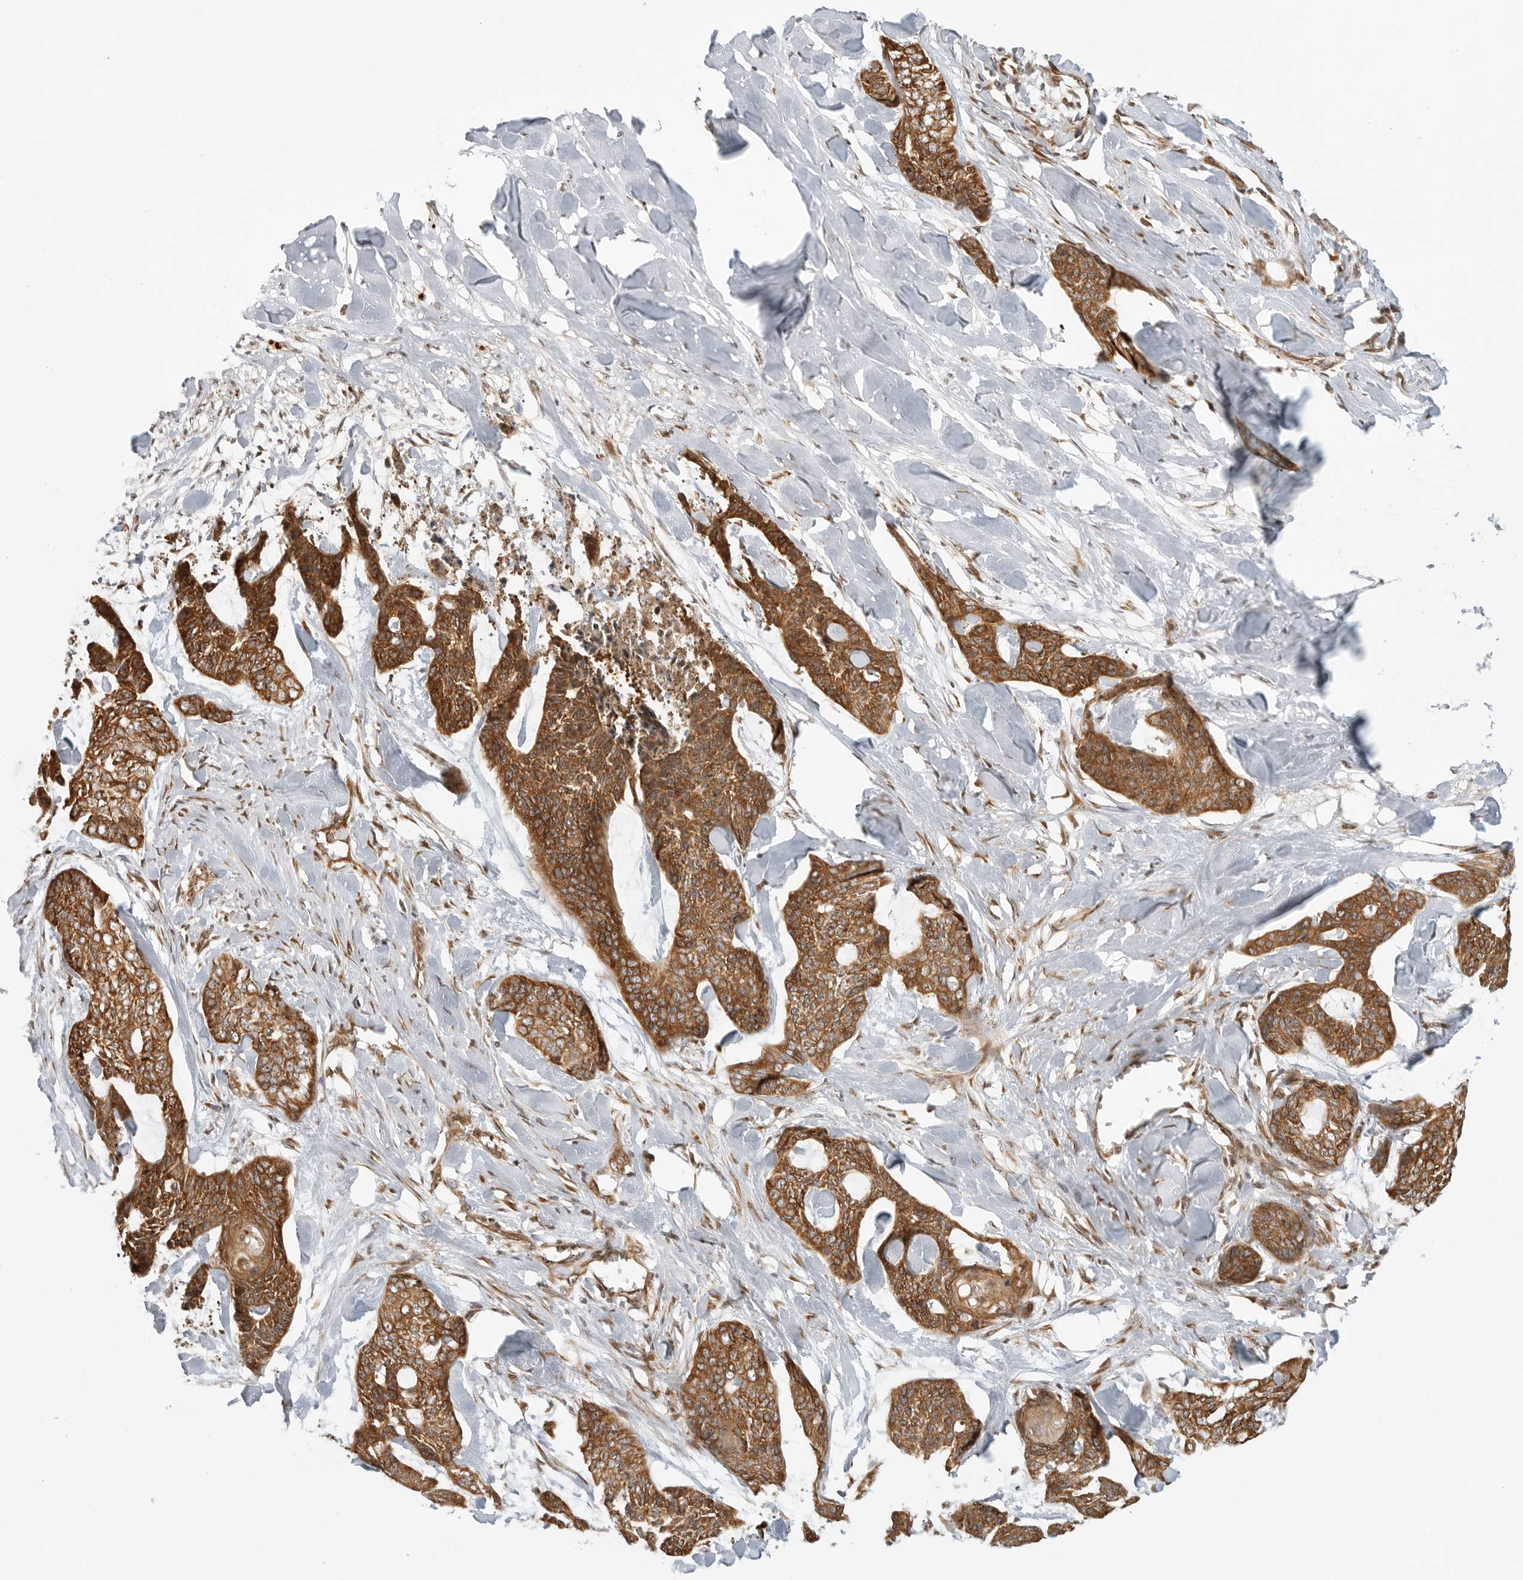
{"staining": {"intensity": "strong", "quantity": ">75%", "location": "cytoplasmic/membranous"}, "tissue": "skin cancer", "cell_type": "Tumor cells", "image_type": "cancer", "snomed": [{"axis": "morphology", "description": "Basal cell carcinoma"}, {"axis": "topography", "description": "Skin"}], "caption": "Tumor cells show strong cytoplasmic/membranous staining in approximately >75% of cells in skin basal cell carcinoma.", "gene": "DSCC1", "patient": {"sex": "female", "age": 64}}